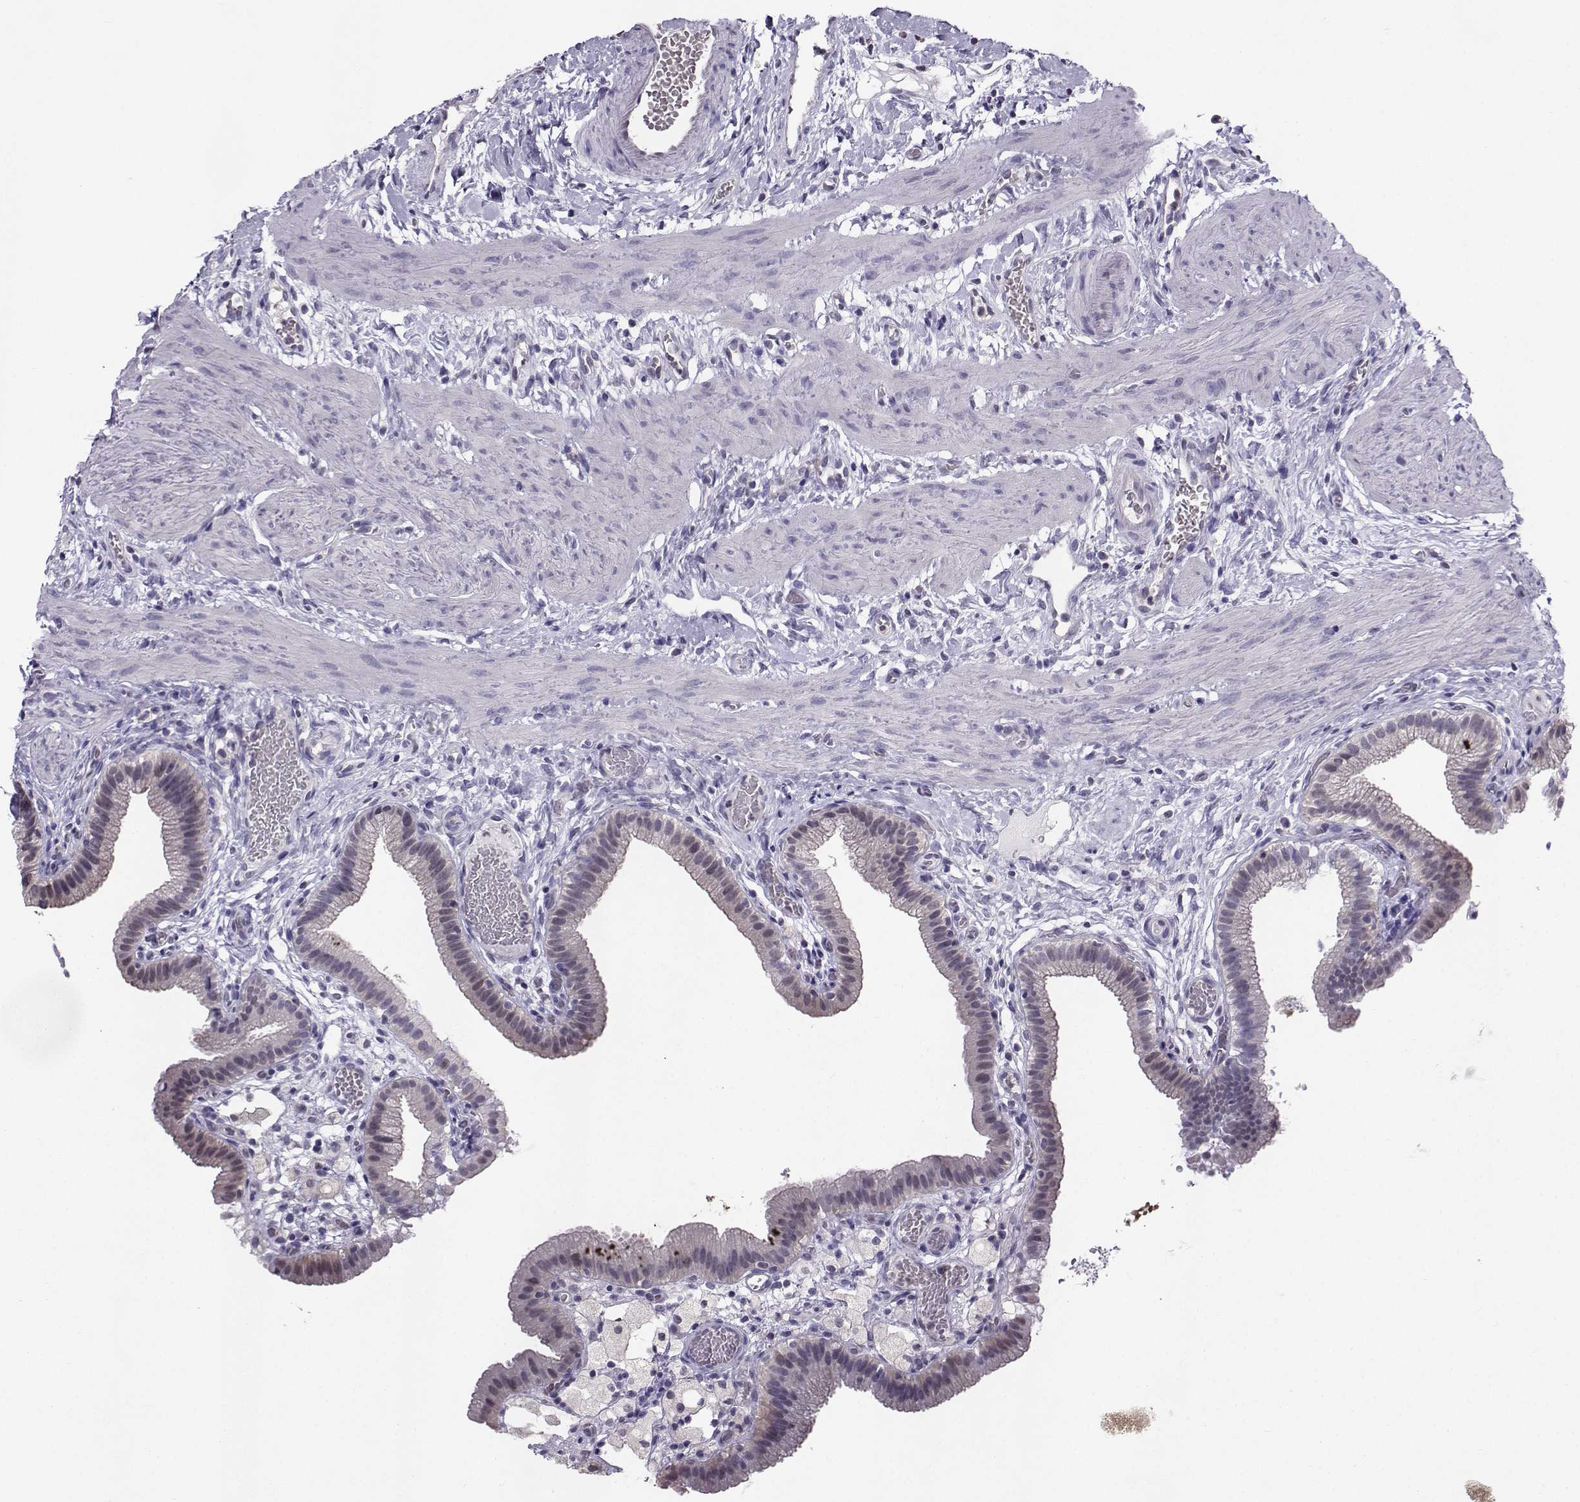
{"staining": {"intensity": "weak", "quantity": "25%-75%", "location": "cytoplasmic/membranous"}, "tissue": "gallbladder", "cell_type": "Glandular cells", "image_type": "normal", "snomed": [{"axis": "morphology", "description": "Normal tissue, NOS"}, {"axis": "topography", "description": "Gallbladder"}], "caption": "Protein expression analysis of normal human gallbladder reveals weak cytoplasmic/membranous expression in approximately 25%-75% of glandular cells.", "gene": "PGK1", "patient": {"sex": "female", "age": 24}}